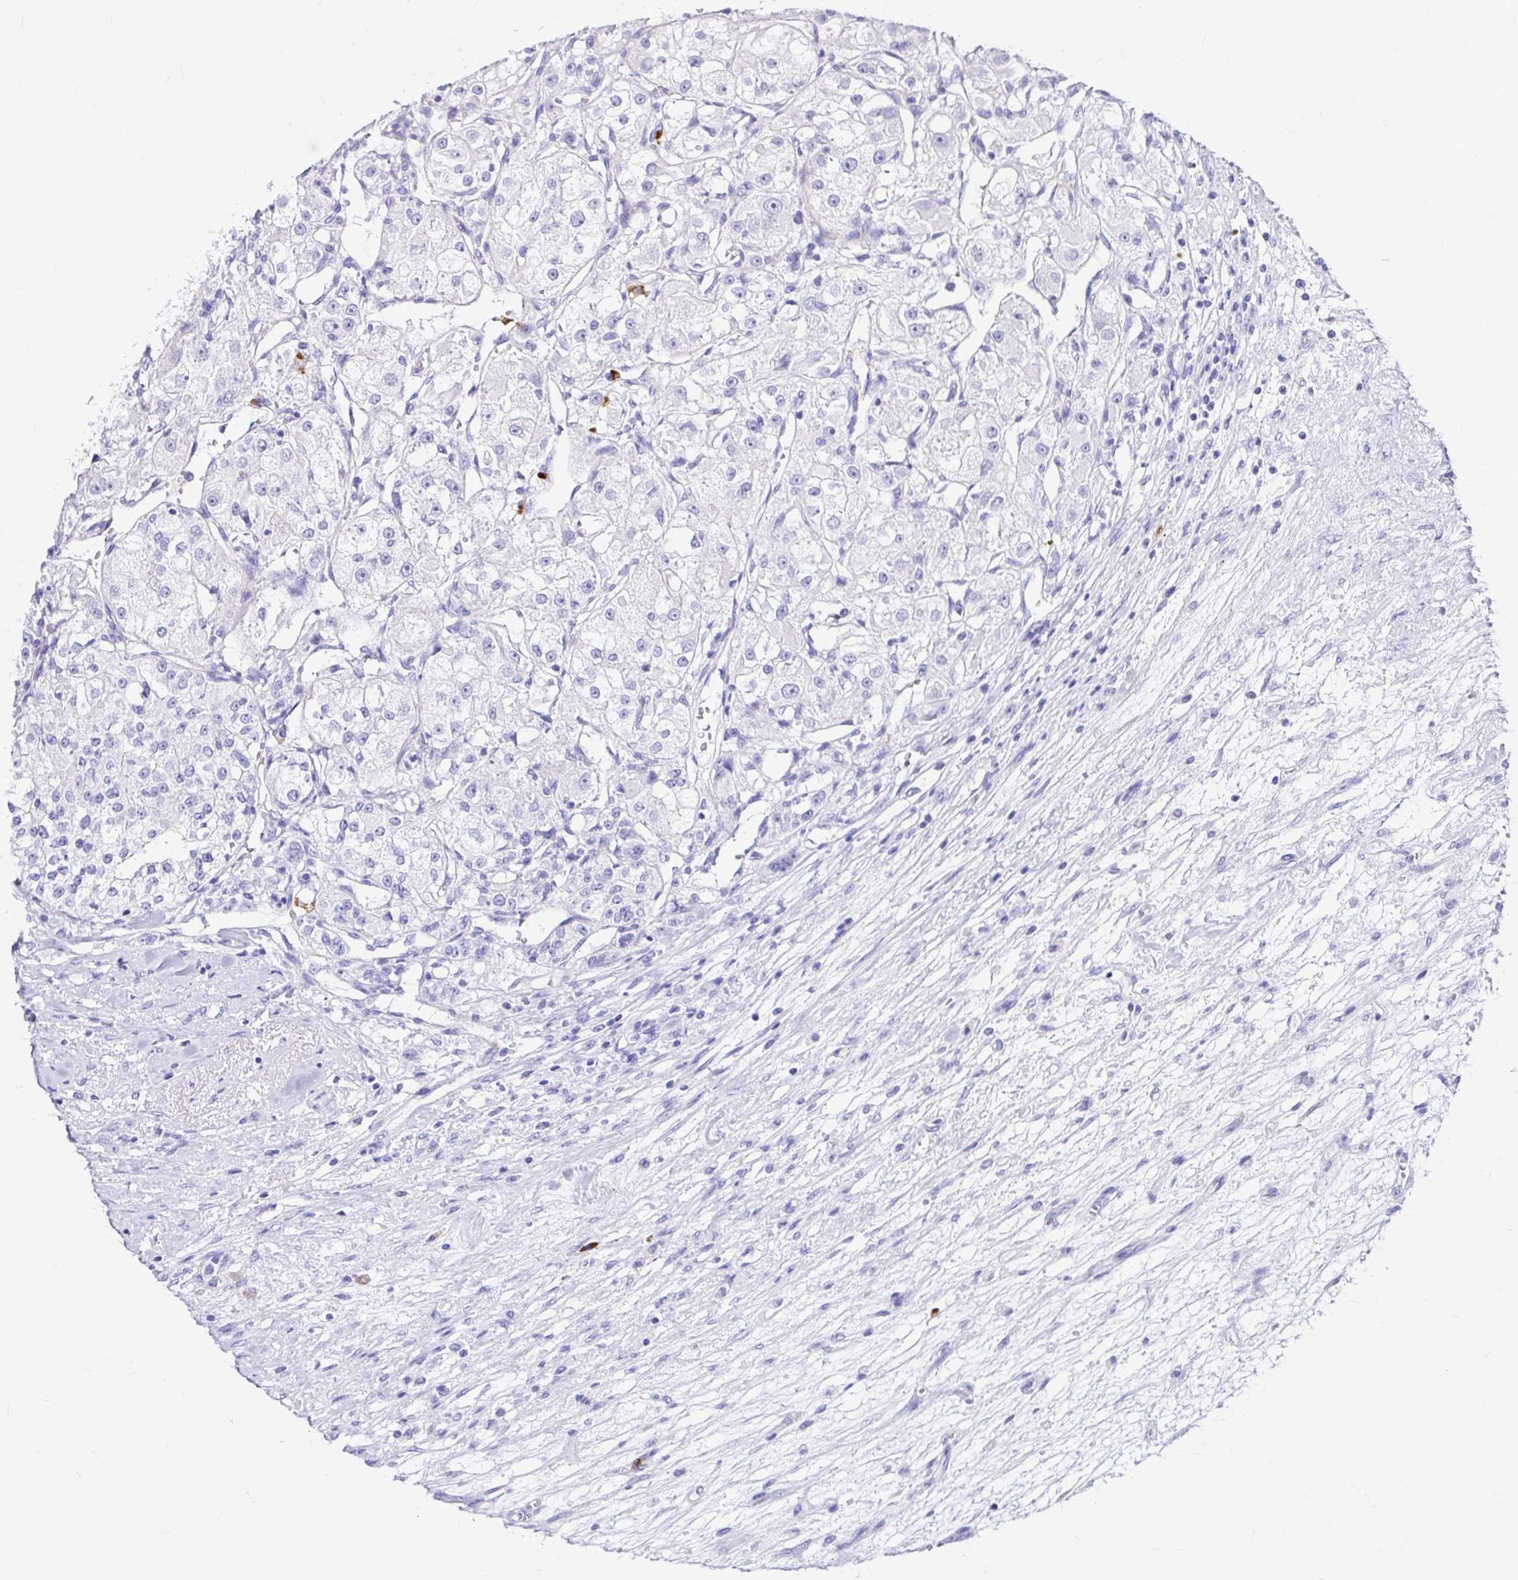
{"staining": {"intensity": "negative", "quantity": "none", "location": "none"}, "tissue": "renal cancer", "cell_type": "Tumor cells", "image_type": "cancer", "snomed": [{"axis": "morphology", "description": "Adenocarcinoma, NOS"}, {"axis": "topography", "description": "Kidney"}], "caption": "This micrograph is of renal cancer (adenocarcinoma) stained with immunohistochemistry (IHC) to label a protein in brown with the nuclei are counter-stained blue. There is no staining in tumor cells.", "gene": "CLEC1B", "patient": {"sex": "female", "age": 63}}